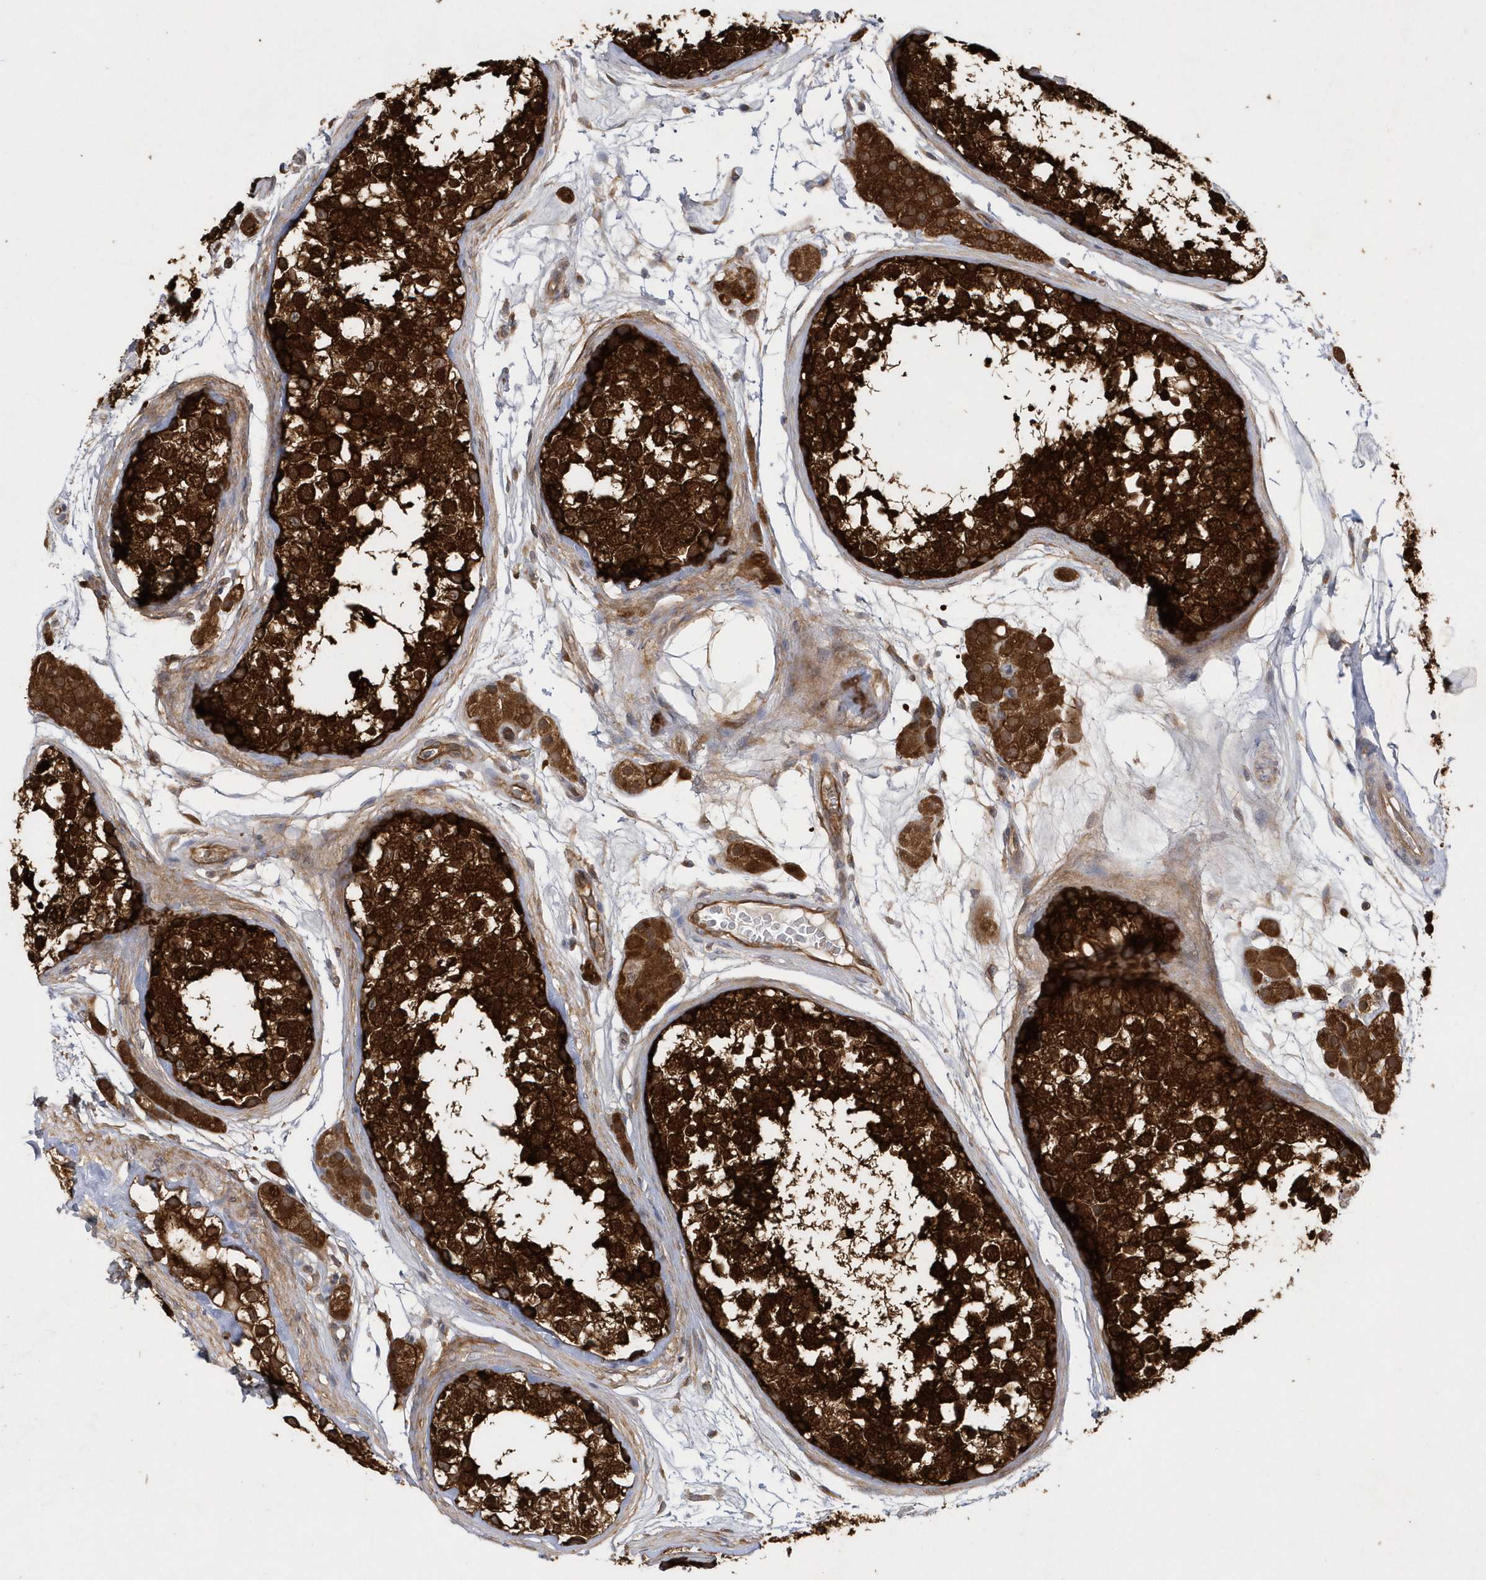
{"staining": {"intensity": "strong", "quantity": ">75%", "location": "cytoplasmic/membranous,nuclear"}, "tissue": "testis", "cell_type": "Cells in seminiferous ducts", "image_type": "normal", "snomed": [{"axis": "morphology", "description": "Normal tissue, NOS"}, {"axis": "topography", "description": "Testis"}], "caption": "Benign testis was stained to show a protein in brown. There is high levels of strong cytoplasmic/membranous,nuclear staining in about >75% of cells in seminiferous ducts. Using DAB (brown) and hematoxylin (blue) stains, captured at high magnification using brightfield microscopy.", "gene": "PAICS", "patient": {"sex": "male", "age": 56}}